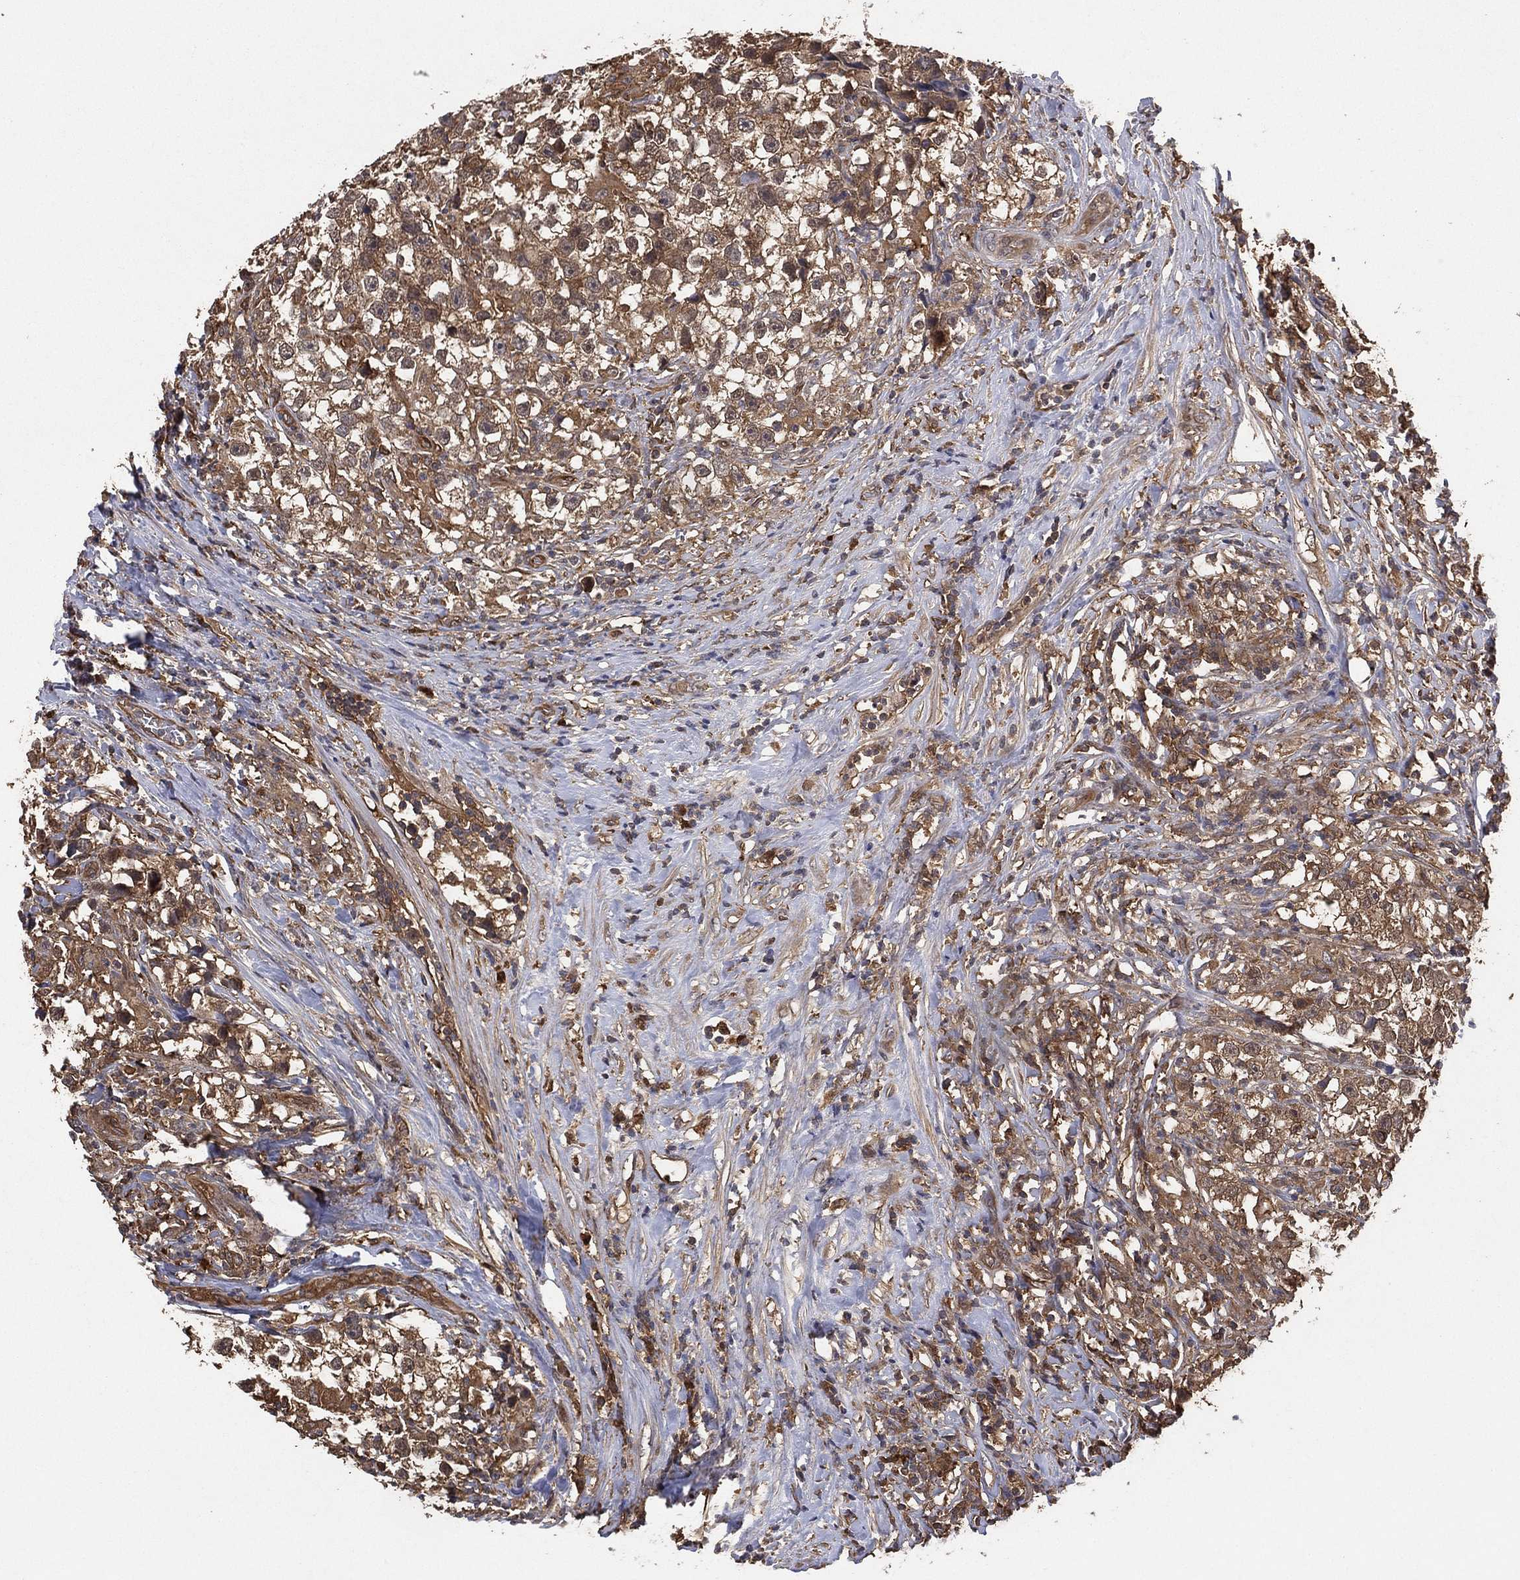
{"staining": {"intensity": "strong", "quantity": "25%-75%", "location": "cytoplasmic/membranous"}, "tissue": "testis cancer", "cell_type": "Tumor cells", "image_type": "cancer", "snomed": [{"axis": "morphology", "description": "Seminoma, NOS"}, {"axis": "topography", "description": "Testis"}], "caption": "Immunohistochemistry (IHC) photomicrograph of neoplastic tissue: testis seminoma stained using immunohistochemistry (IHC) exhibits high levels of strong protein expression localized specifically in the cytoplasmic/membranous of tumor cells, appearing as a cytoplasmic/membranous brown color.", "gene": "PSMG4", "patient": {"sex": "male", "age": 46}}